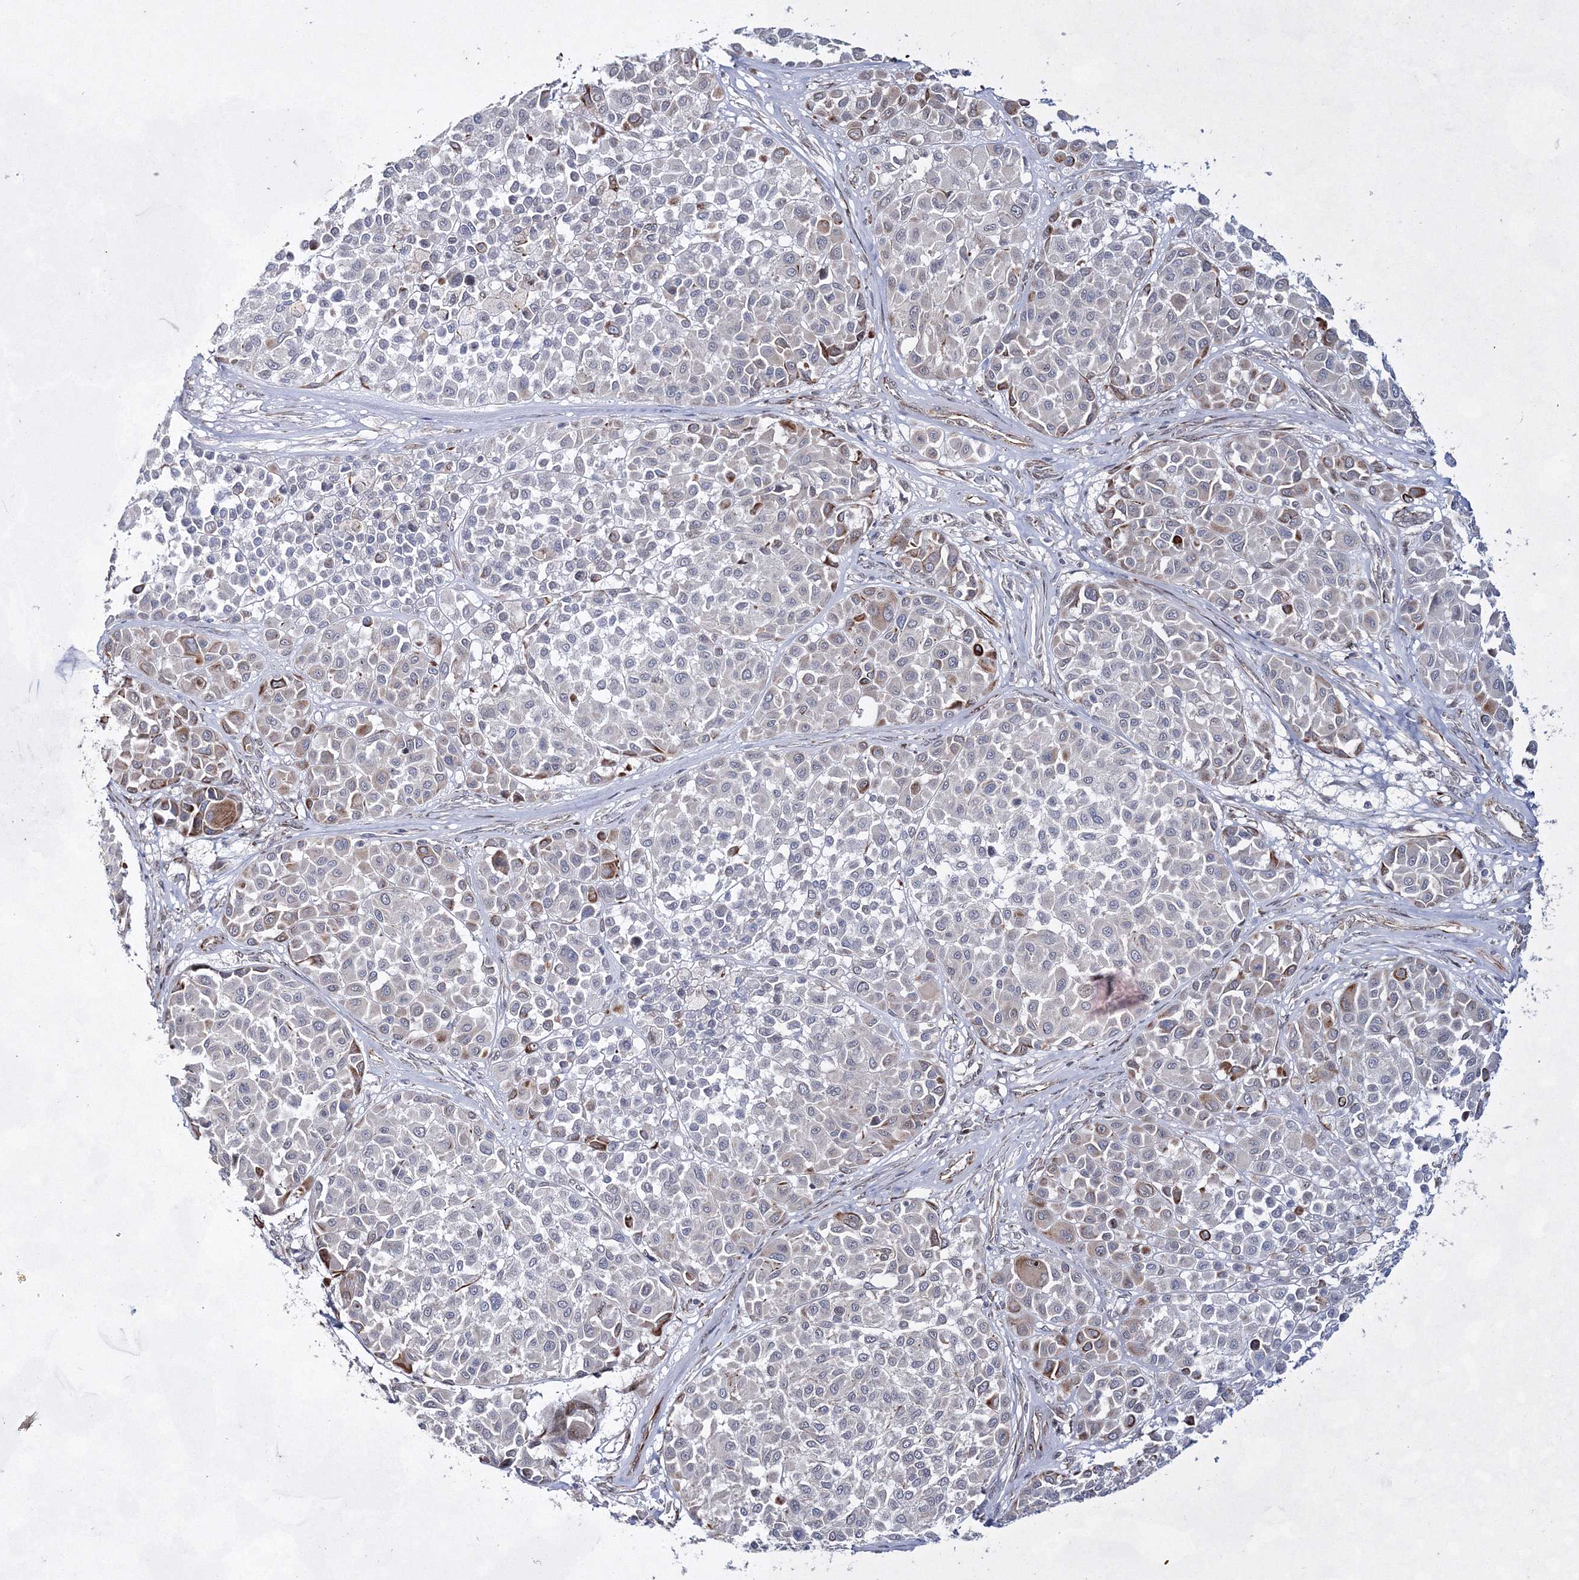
{"staining": {"intensity": "moderate", "quantity": "<25%", "location": "cytoplasmic/membranous"}, "tissue": "melanoma", "cell_type": "Tumor cells", "image_type": "cancer", "snomed": [{"axis": "morphology", "description": "Malignant melanoma, Metastatic site"}, {"axis": "topography", "description": "Soft tissue"}], "caption": "Immunohistochemical staining of melanoma exhibits low levels of moderate cytoplasmic/membranous protein positivity in about <25% of tumor cells.", "gene": "SNIP1", "patient": {"sex": "male", "age": 41}}